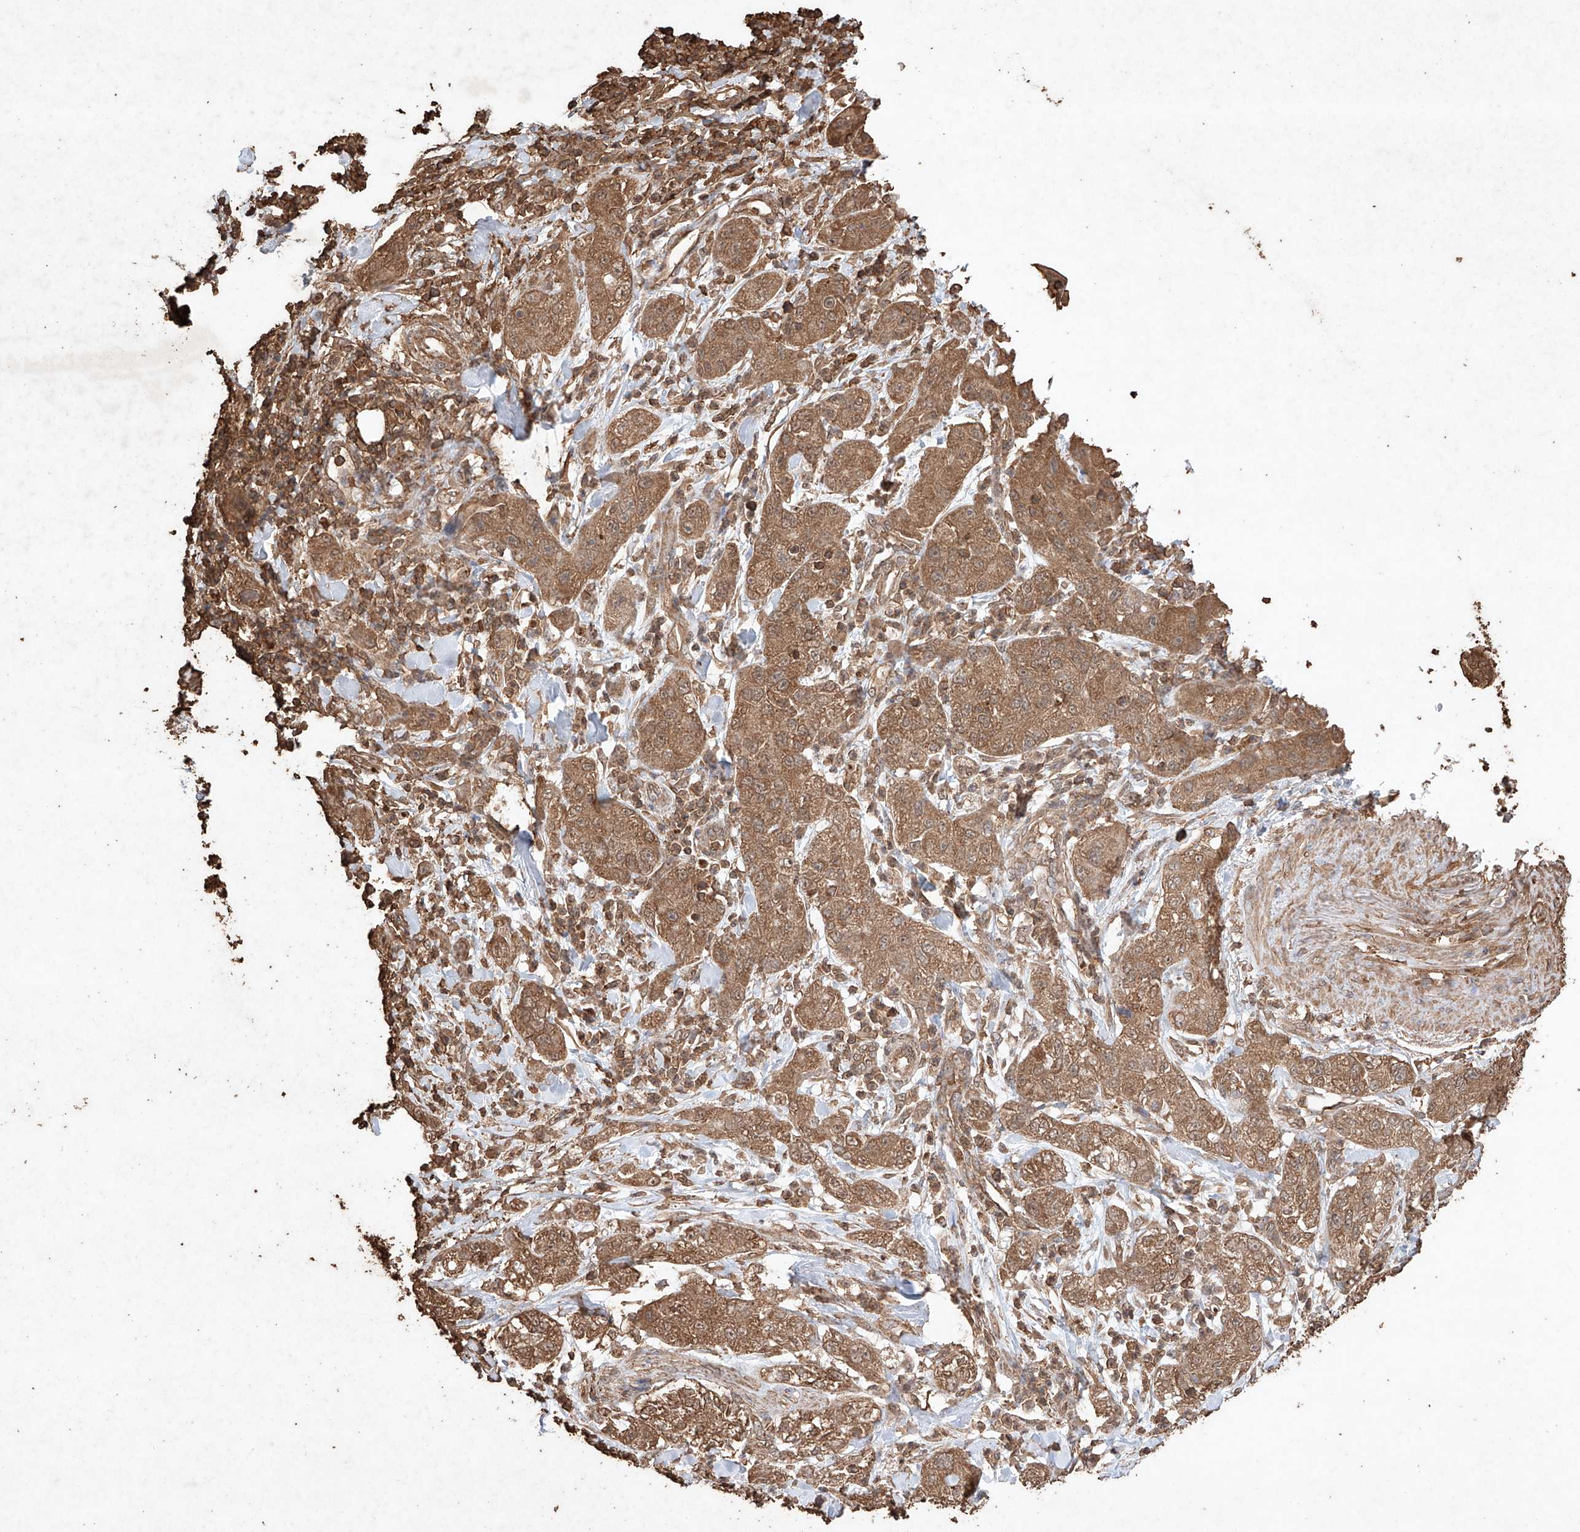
{"staining": {"intensity": "moderate", "quantity": ">75%", "location": "cytoplasmic/membranous"}, "tissue": "pancreatic cancer", "cell_type": "Tumor cells", "image_type": "cancer", "snomed": [{"axis": "morphology", "description": "Adenocarcinoma, NOS"}, {"axis": "topography", "description": "Pancreas"}], "caption": "Immunohistochemical staining of human adenocarcinoma (pancreatic) shows medium levels of moderate cytoplasmic/membranous positivity in about >75% of tumor cells. The staining was performed using DAB to visualize the protein expression in brown, while the nuclei were stained in blue with hematoxylin (Magnification: 20x).", "gene": "M6PR", "patient": {"sex": "female", "age": 78}}